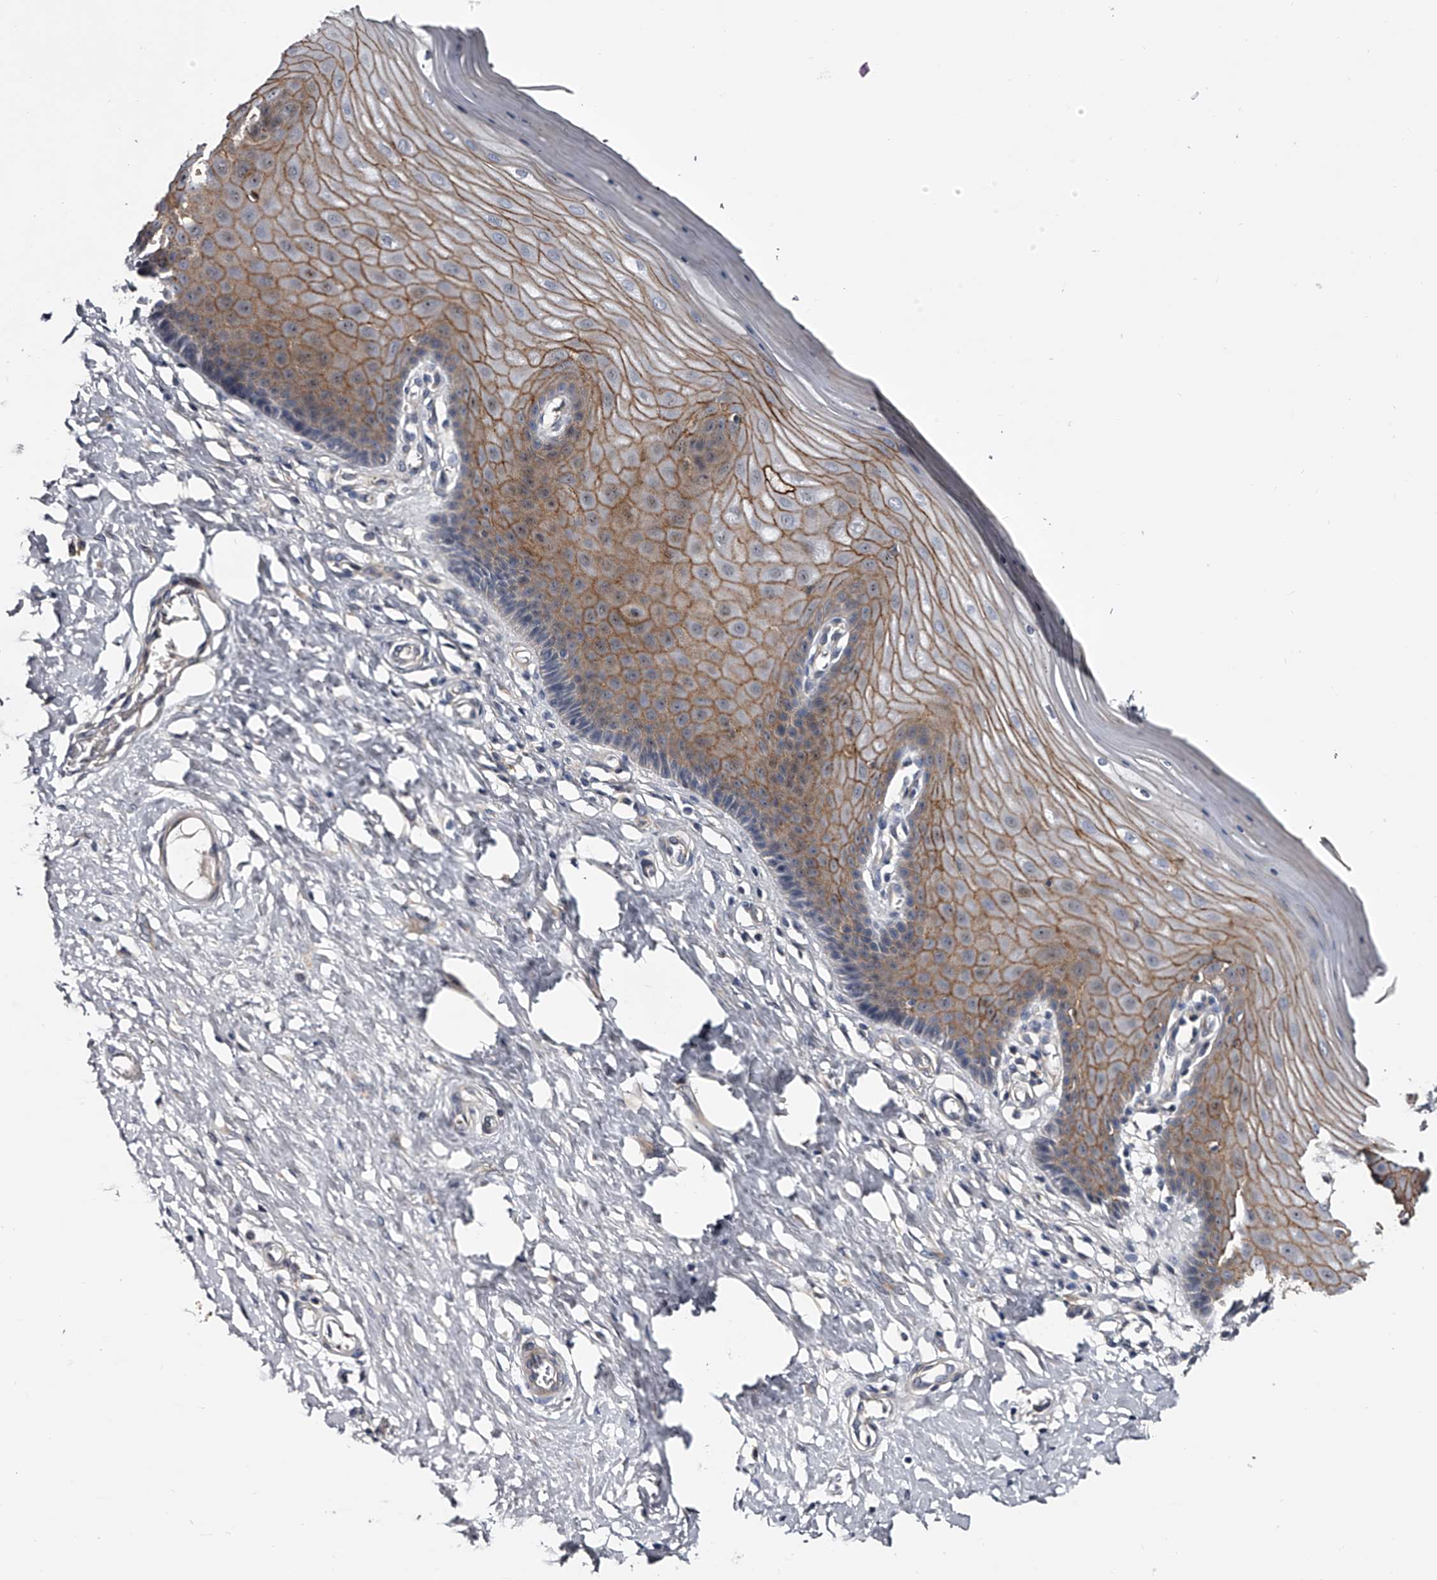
{"staining": {"intensity": "weak", "quantity": "25%-75%", "location": "cytoplasmic/membranous"}, "tissue": "cervix", "cell_type": "Glandular cells", "image_type": "normal", "snomed": [{"axis": "morphology", "description": "Normal tissue, NOS"}, {"axis": "topography", "description": "Cervix"}], "caption": "Cervix stained with DAB IHC demonstrates low levels of weak cytoplasmic/membranous positivity in approximately 25%-75% of glandular cells.", "gene": "MDN1", "patient": {"sex": "female", "age": 55}}